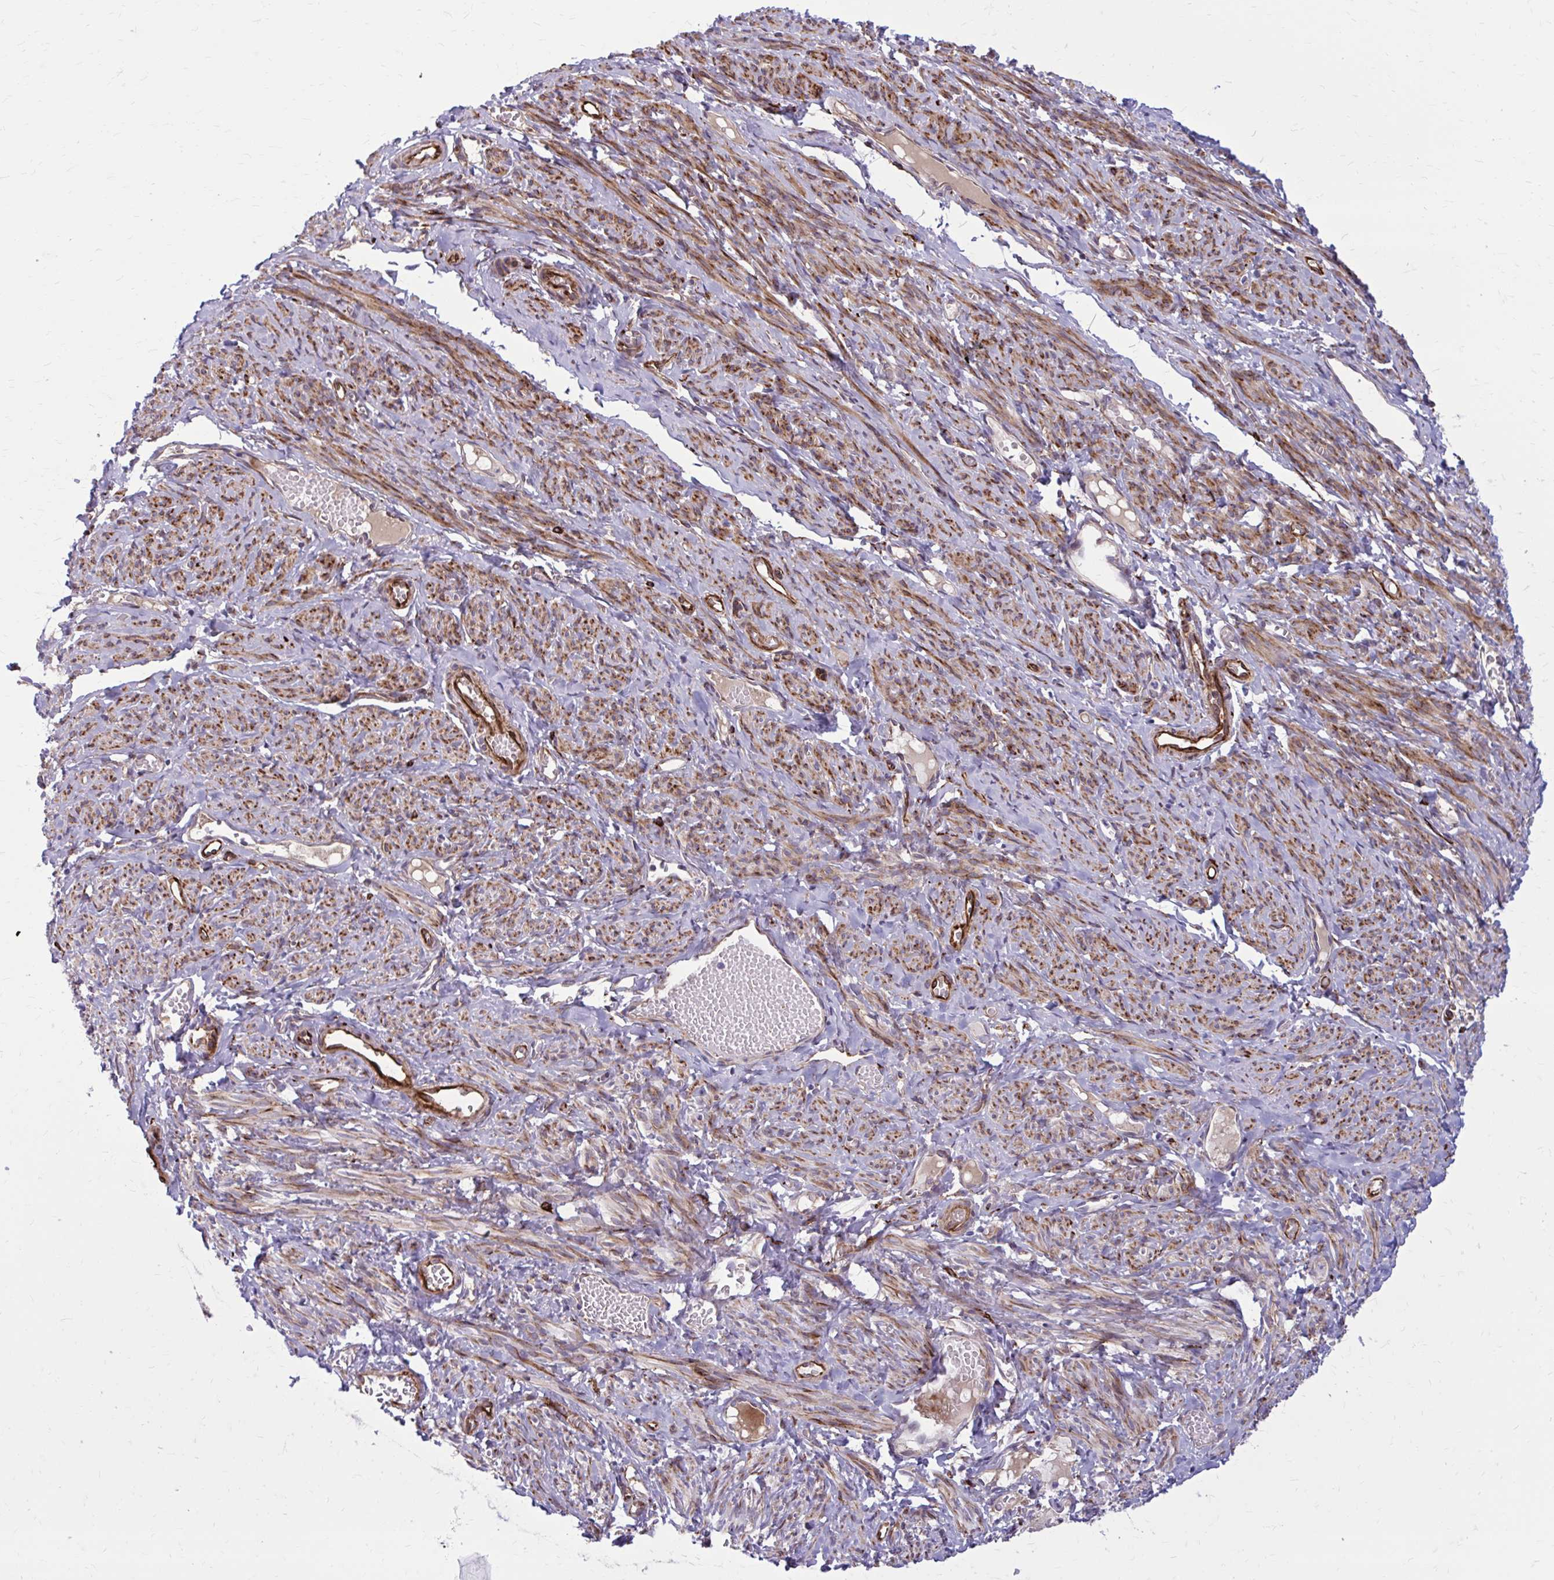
{"staining": {"intensity": "moderate", "quantity": ">75%", "location": "cytoplasmic/membranous"}, "tissue": "smooth muscle", "cell_type": "Smooth muscle cells", "image_type": "normal", "snomed": [{"axis": "morphology", "description": "Normal tissue, NOS"}, {"axis": "topography", "description": "Smooth muscle"}], "caption": "Normal smooth muscle reveals moderate cytoplasmic/membranous staining in approximately >75% of smooth muscle cells The staining was performed using DAB to visualize the protein expression in brown, while the nuclei were stained in blue with hematoxylin (Magnification: 20x)..", "gene": "BEND5", "patient": {"sex": "female", "age": 65}}